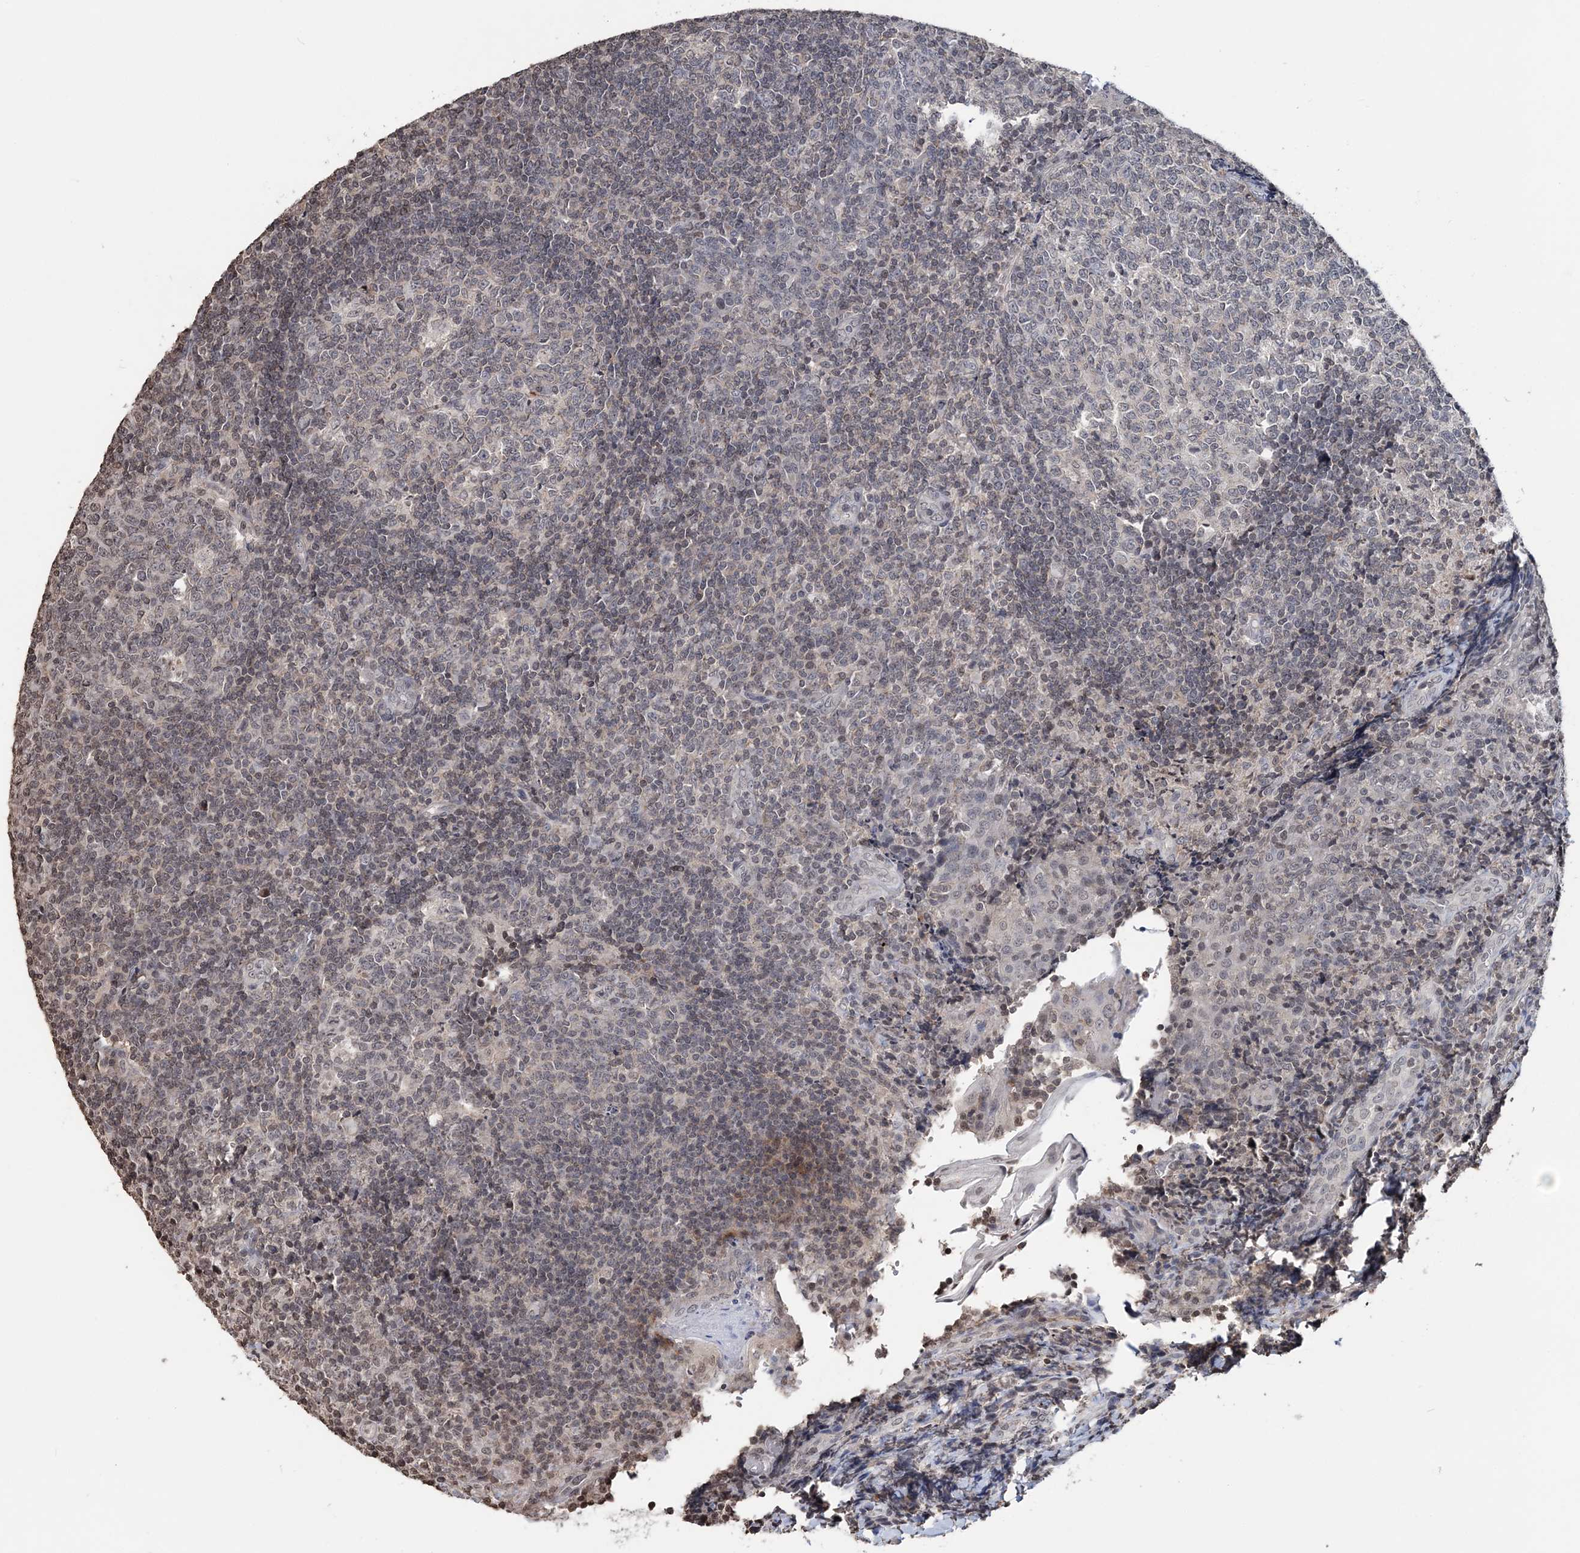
{"staining": {"intensity": "weak", "quantity": "25%-75%", "location": "nuclear"}, "tissue": "tonsil", "cell_type": "Germinal center cells", "image_type": "normal", "snomed": [{"axis": "morphology", "description": "Normal tissue, NOS"}, {"axis": "topography", "description": "Tonsil"}], "caption": "Protein staining reveals weak nuclear staining in approximately 25%-75% of germinal center cells in benign tonsil. Using DAB (brown) and hematoxylin (blue) stains, captured at high magnification using brightfield microscopy.", "gene": "SOWAHB", "patient": {"sex": "female", "age": 19}}